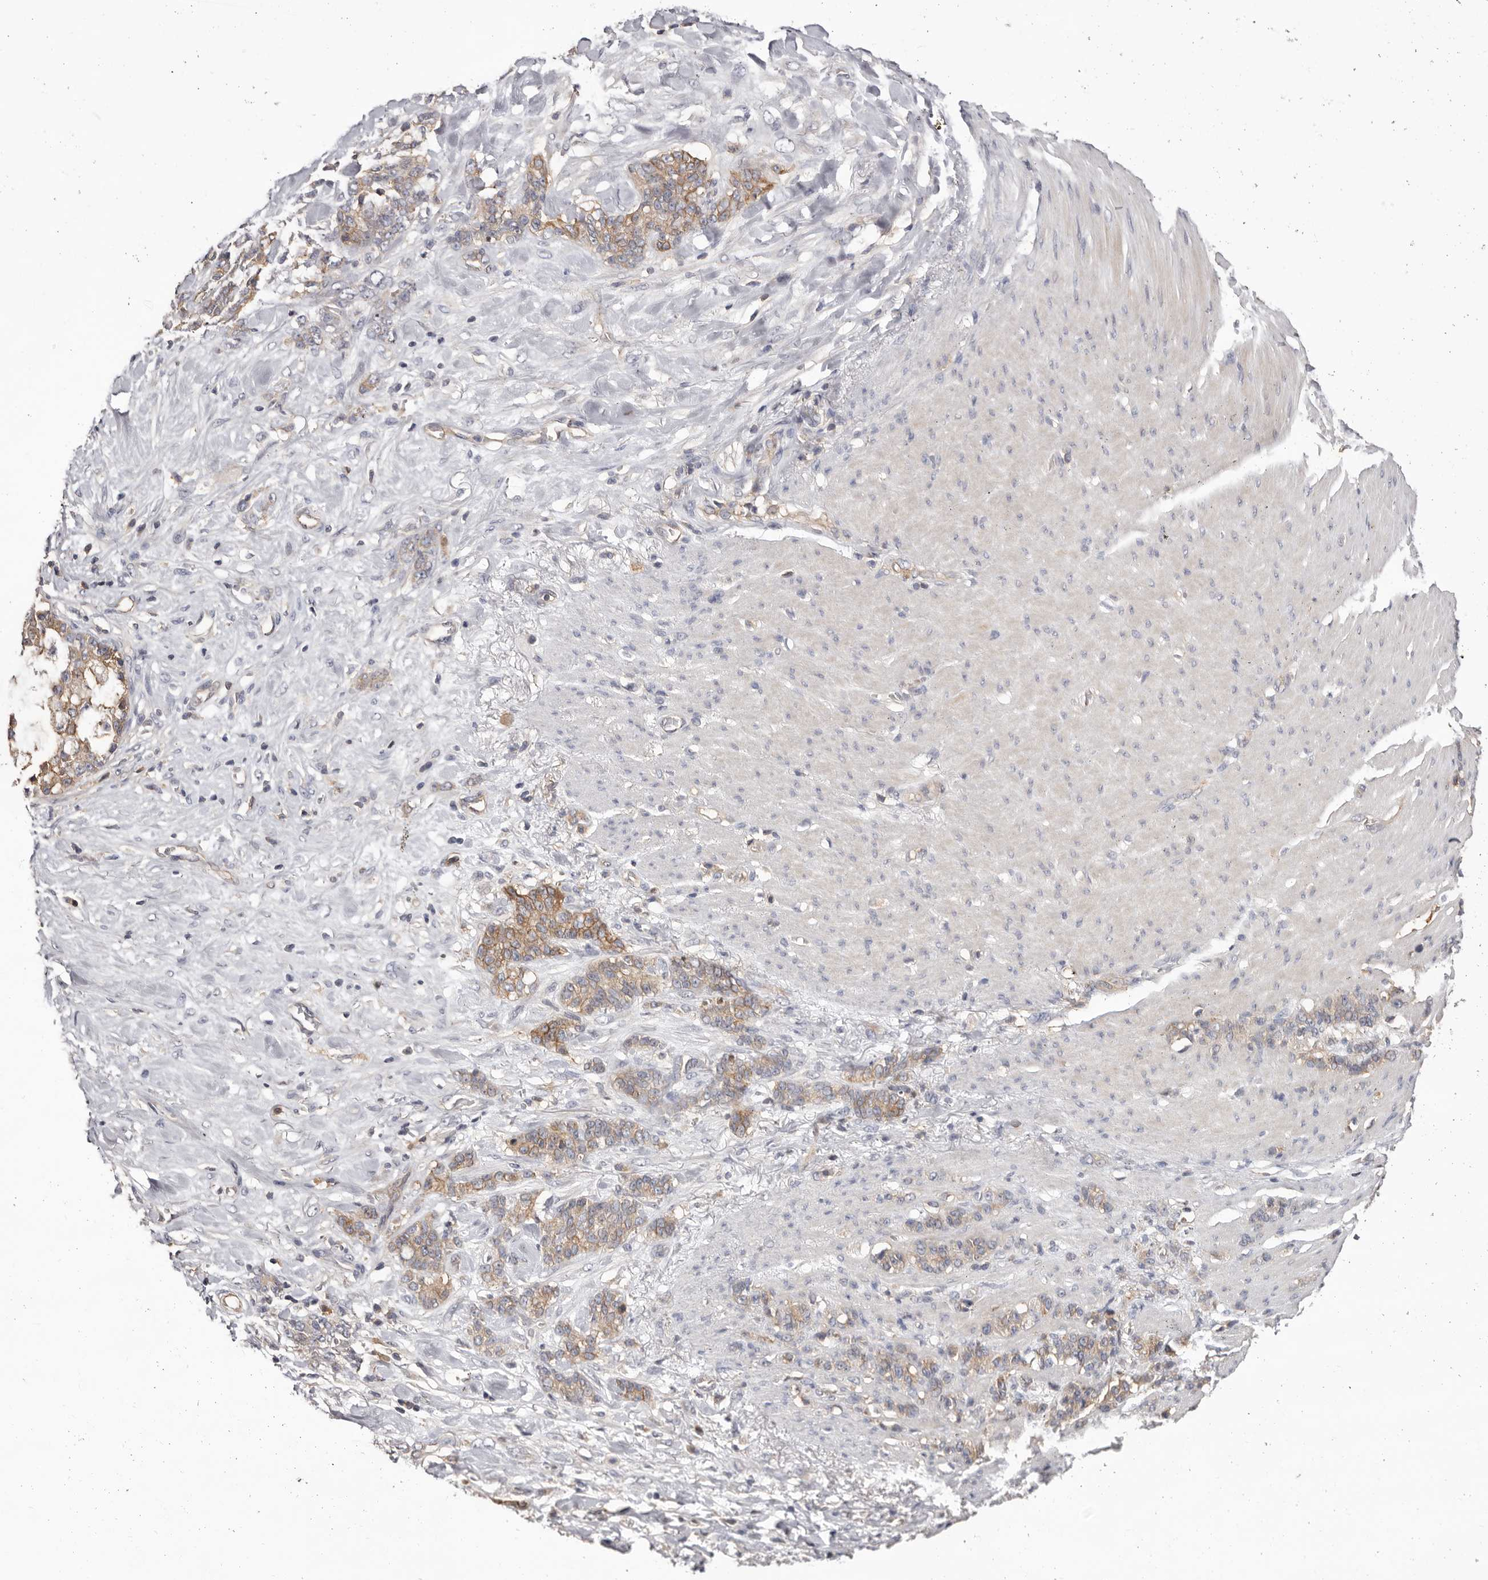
{"staining": {"intensity": "moderate", "quantity": "25%-75%", "location": "cytoplasmic/membranous"}, "tissue": "stomach cancer", "cell_type": "Tumor cells", "image_type": "cancer", "snomed": [{"axis": "morphology", "description": "Adenocarcinoma, NOS"}, {"axis": "topography", "description": "Stomach, lower"}], "caption": "Tumor cells demonstrate medium levels of moderate cytoplasmic/membranous expression in about 25%-75% of cells in human stomach cancer (adenocarcinoma).", "gene": "MMACHC", "patient": {"sex": "male", "age": 88}}